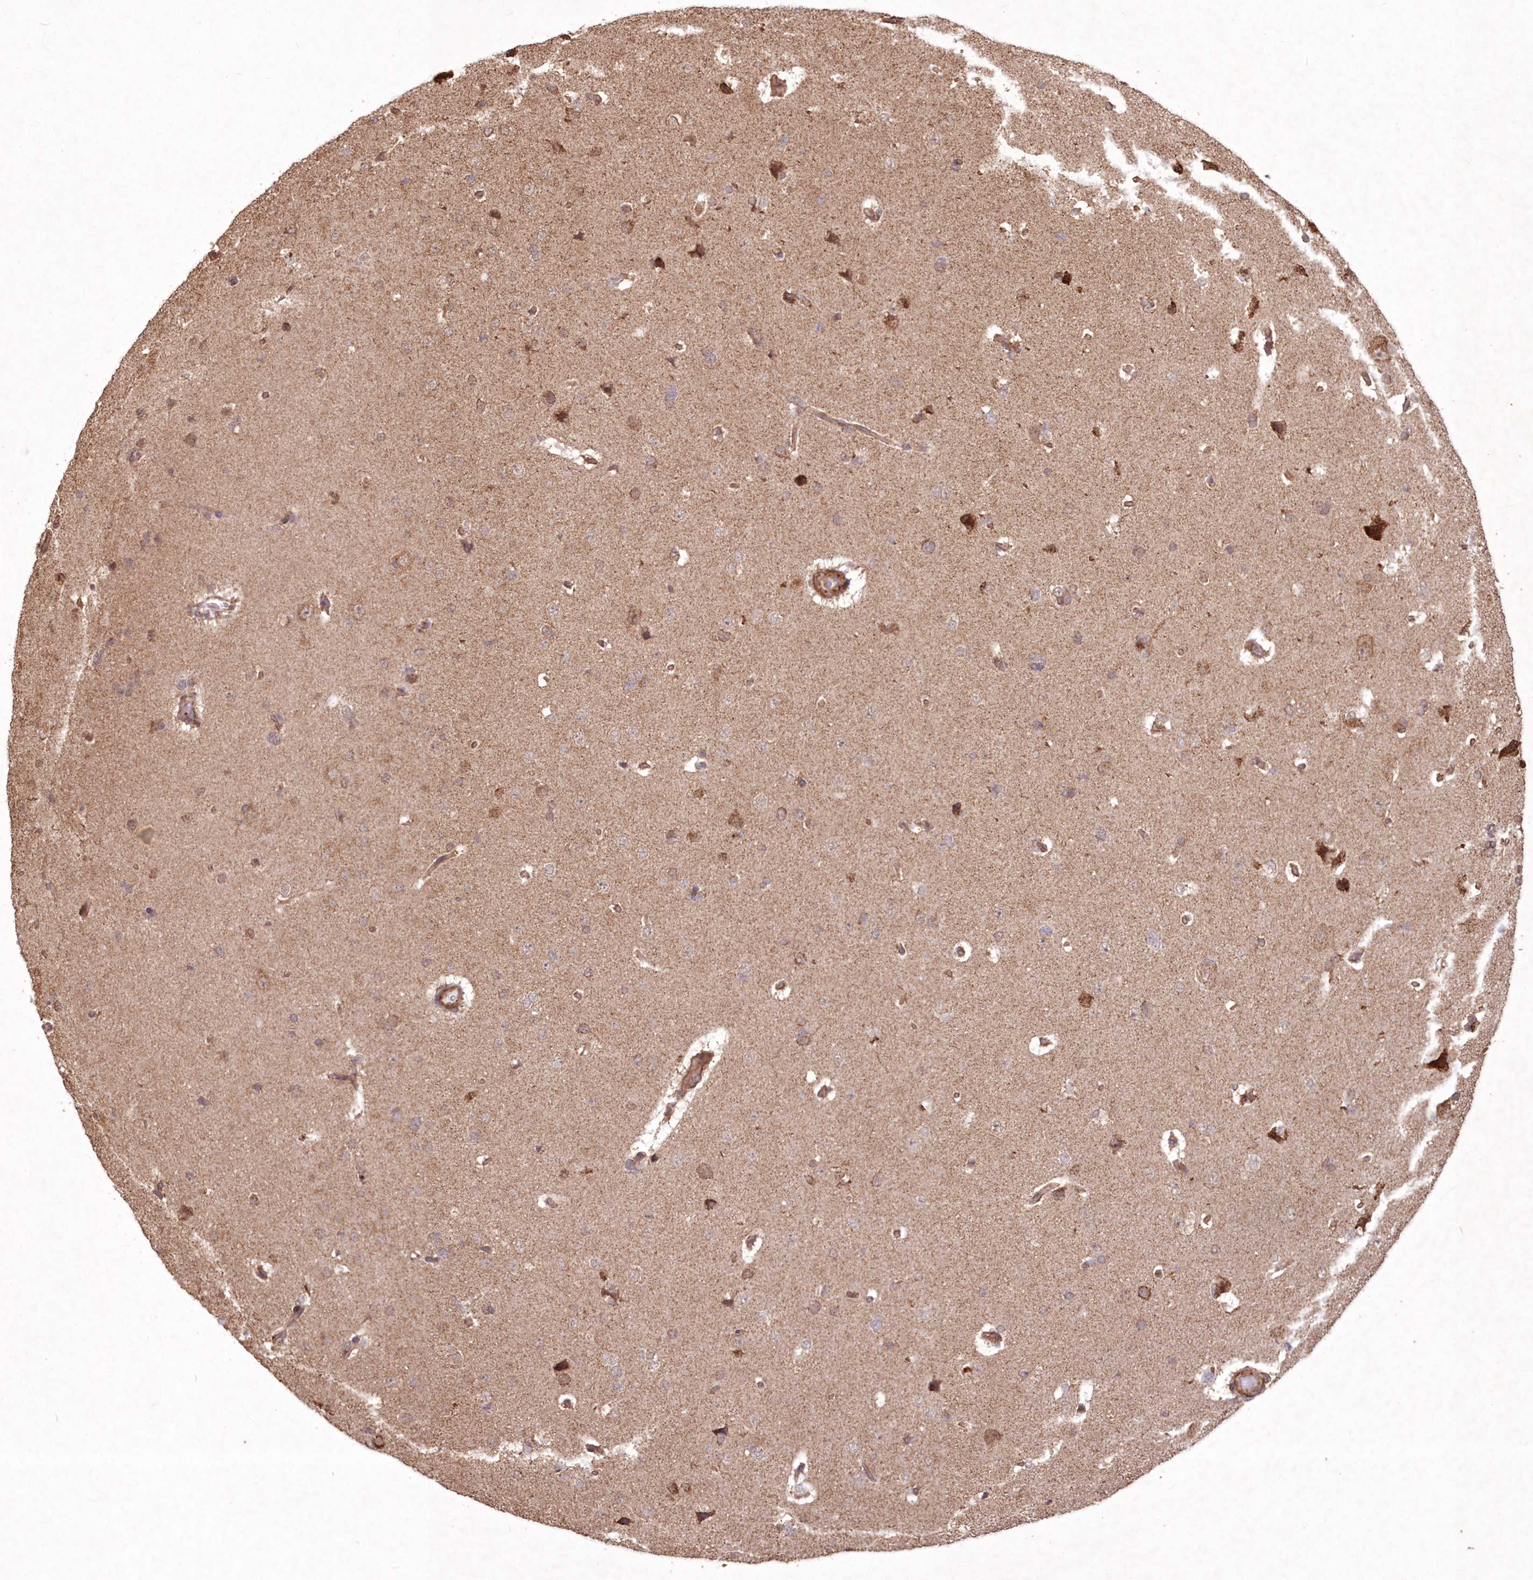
{"staining": {"intensity": "moderate", "quantity": ">75%", "location": "cytoplasmic/membranous"}, "tissue": "cerebral cortex", "cell_type": "Endothelial cells", "image_type": "normal", "snomed": [{"axis": "morphology", "description": "Normal tissue, NOS"}, {"axis": "topography", "description": "Cerebral cortex"}], "caption": "IHC staining of normal cerebral cortex, which shows medium levels of moderate cytoplasmic/membranous positivity in approximately >75% of endothelial cells indicating moderate cytoplasmic/membranous protein staining. The staining was performed using DAB (3,3'-diaminobenzidine) (brown) for protein detection and nuclei were counterstained in hematoxylin (blue).", "gene": "TMEM139", "patient": {"sex": "male", "age": 62}}